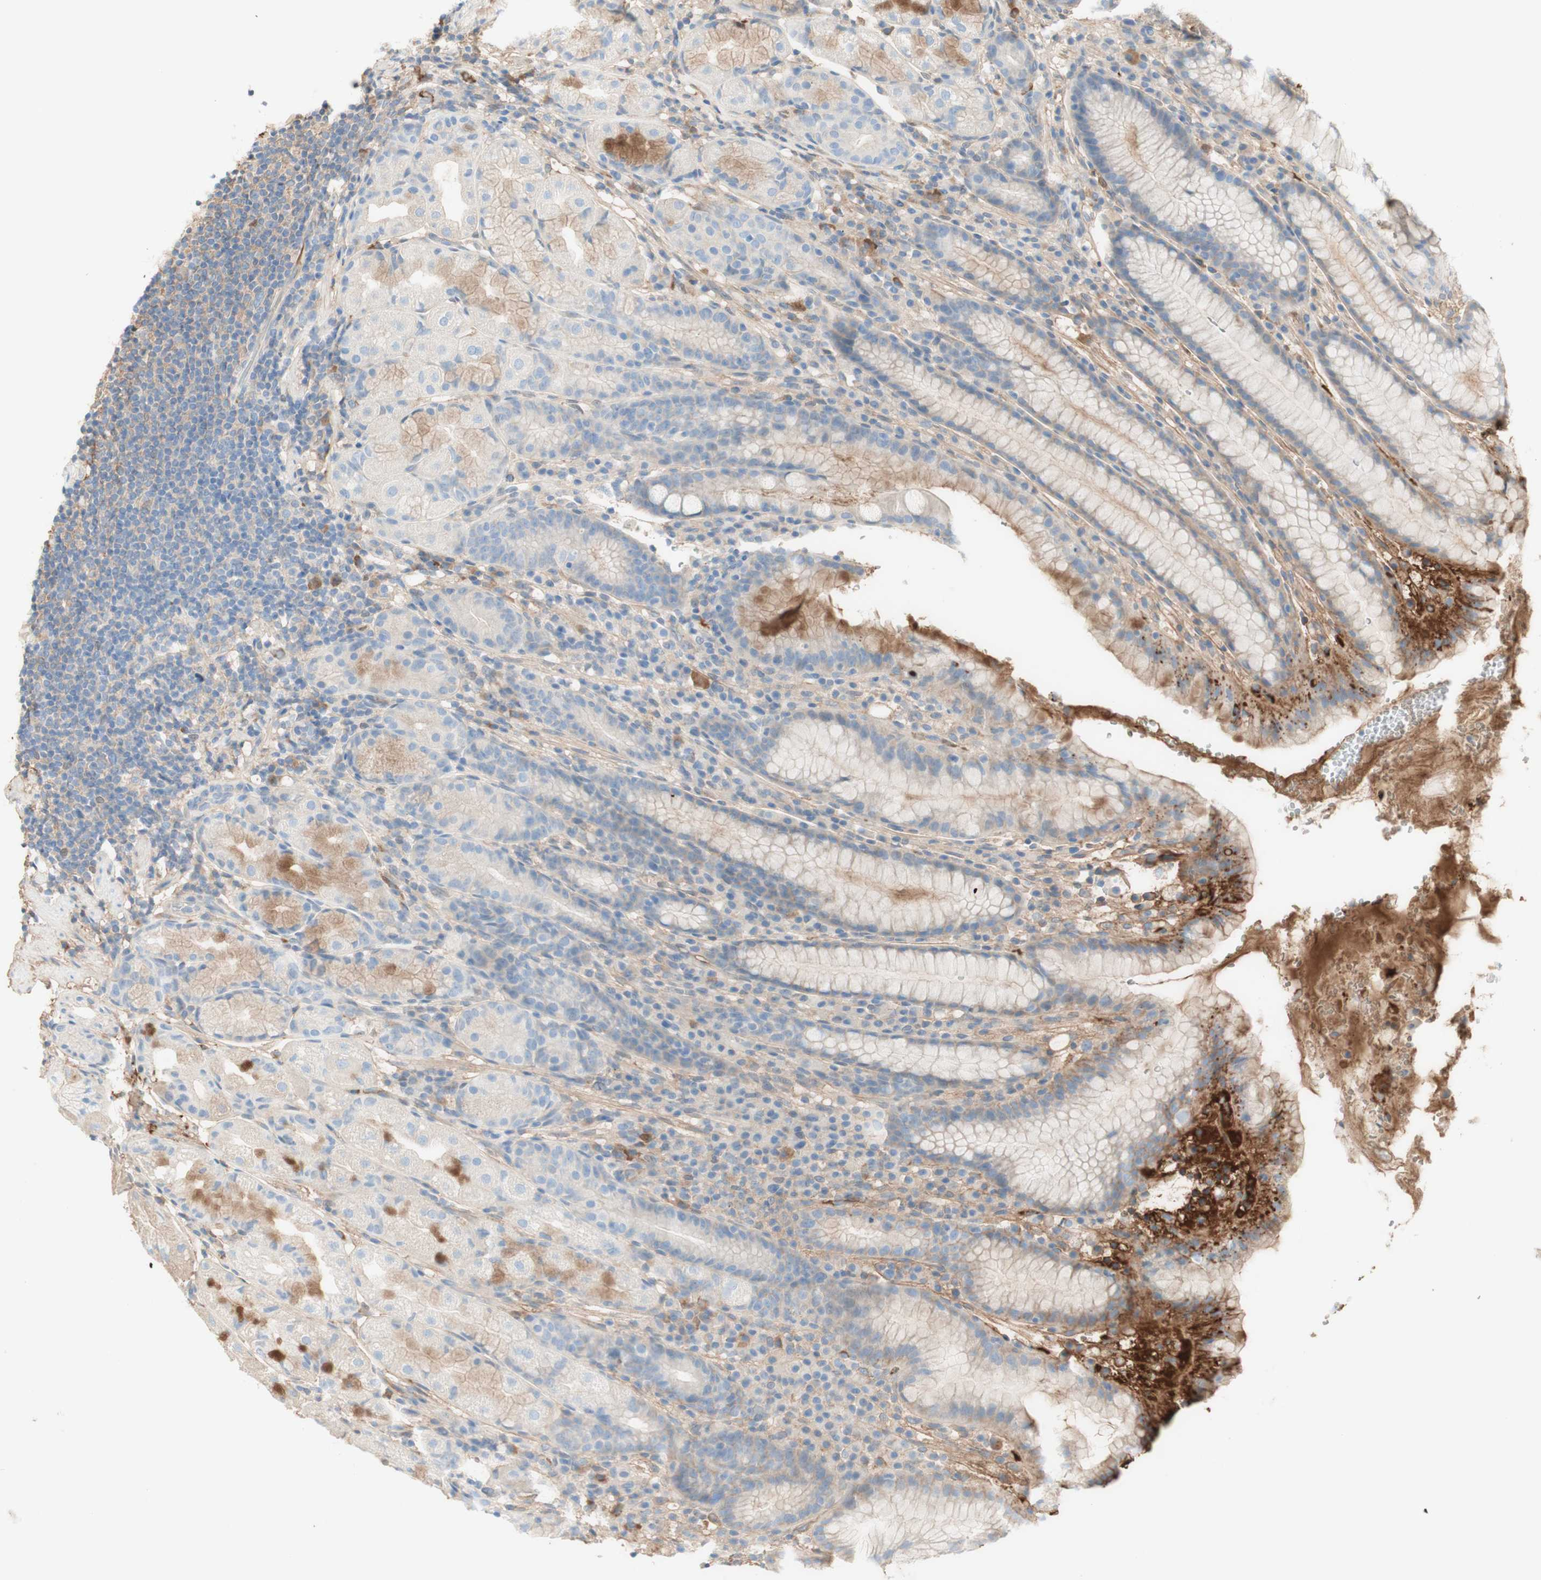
{"staining": {"intensity": "moderate", "quantity": "<25%", "location": "cytoplasmic/membranous"}, "tissue": "stomach", "cell_type": "Glandular cells", "image_type": "normal", "snomed": [{"axis": "morphology", "description": "Normal tissue, NOS"}, {"axis": "topography", "description": "Stomach, lower"}], "caption": "Stomach stained with a brown dye shows moderate cytoplasmic/membranous positive positivity in approximately <25% of glandular cells.", "gene": "KNG1", "patient": {"sex": "male", "age": 52}}